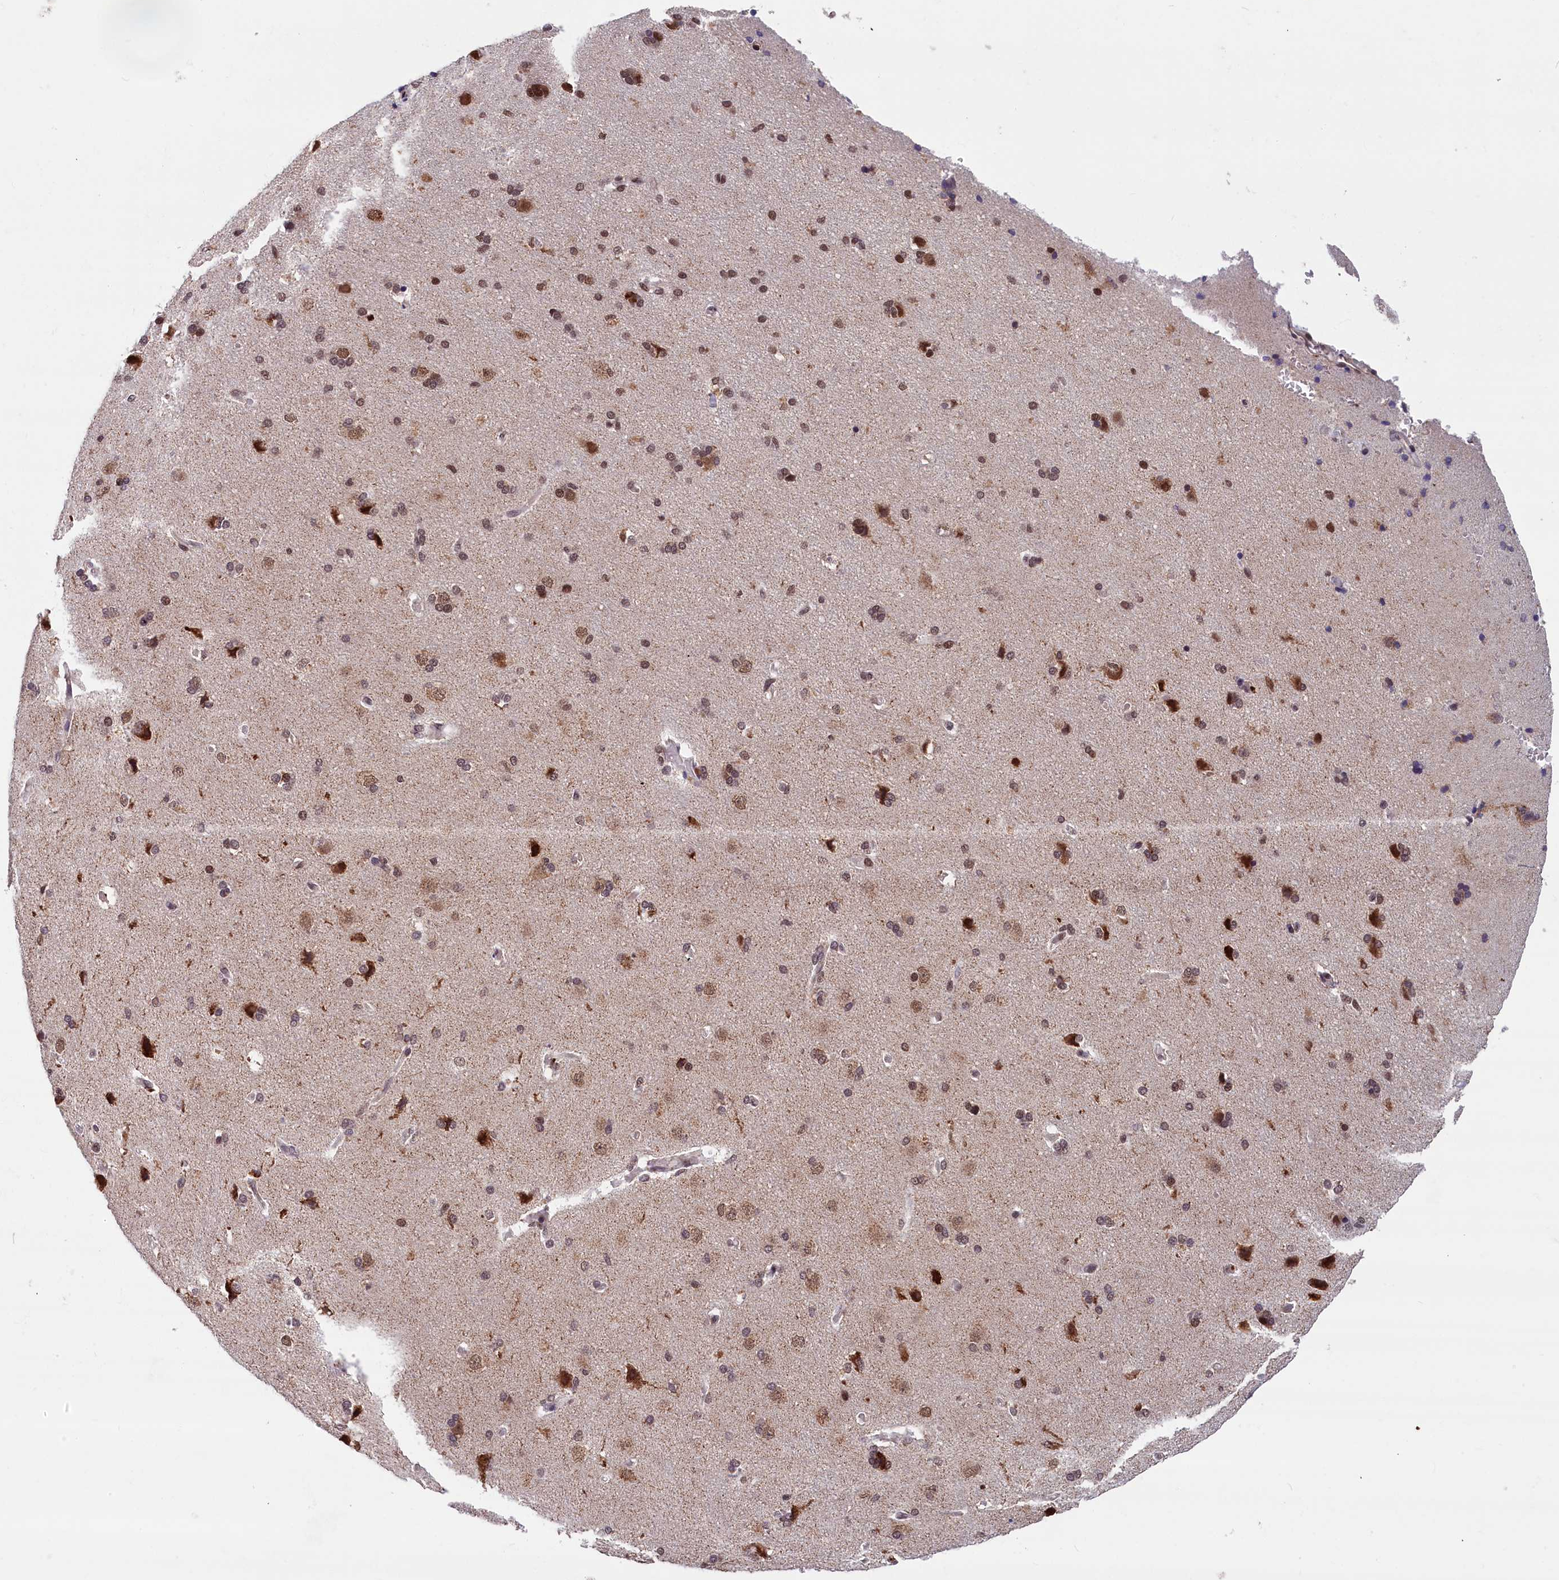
{"staining": {"intensity": "negative", "quantity": "none", "location": "none"}, "tissue": "cerebral cortex", "cell_type": "Endothelial cells", "image_type": "normal", "snomed": [{"axis": "morphology", "description": "Normal tissue, NOS"}, {"axis": "topography", "description": "Cerebral cortex"}], "caption": "Immunohistochemistry histopathology image of normal human cerebral cortex stained for a protein (brown), which displays no staining in endothelial cells.", "gene": "KCNK6", "patient": {"sex": "male", "age": 62}}